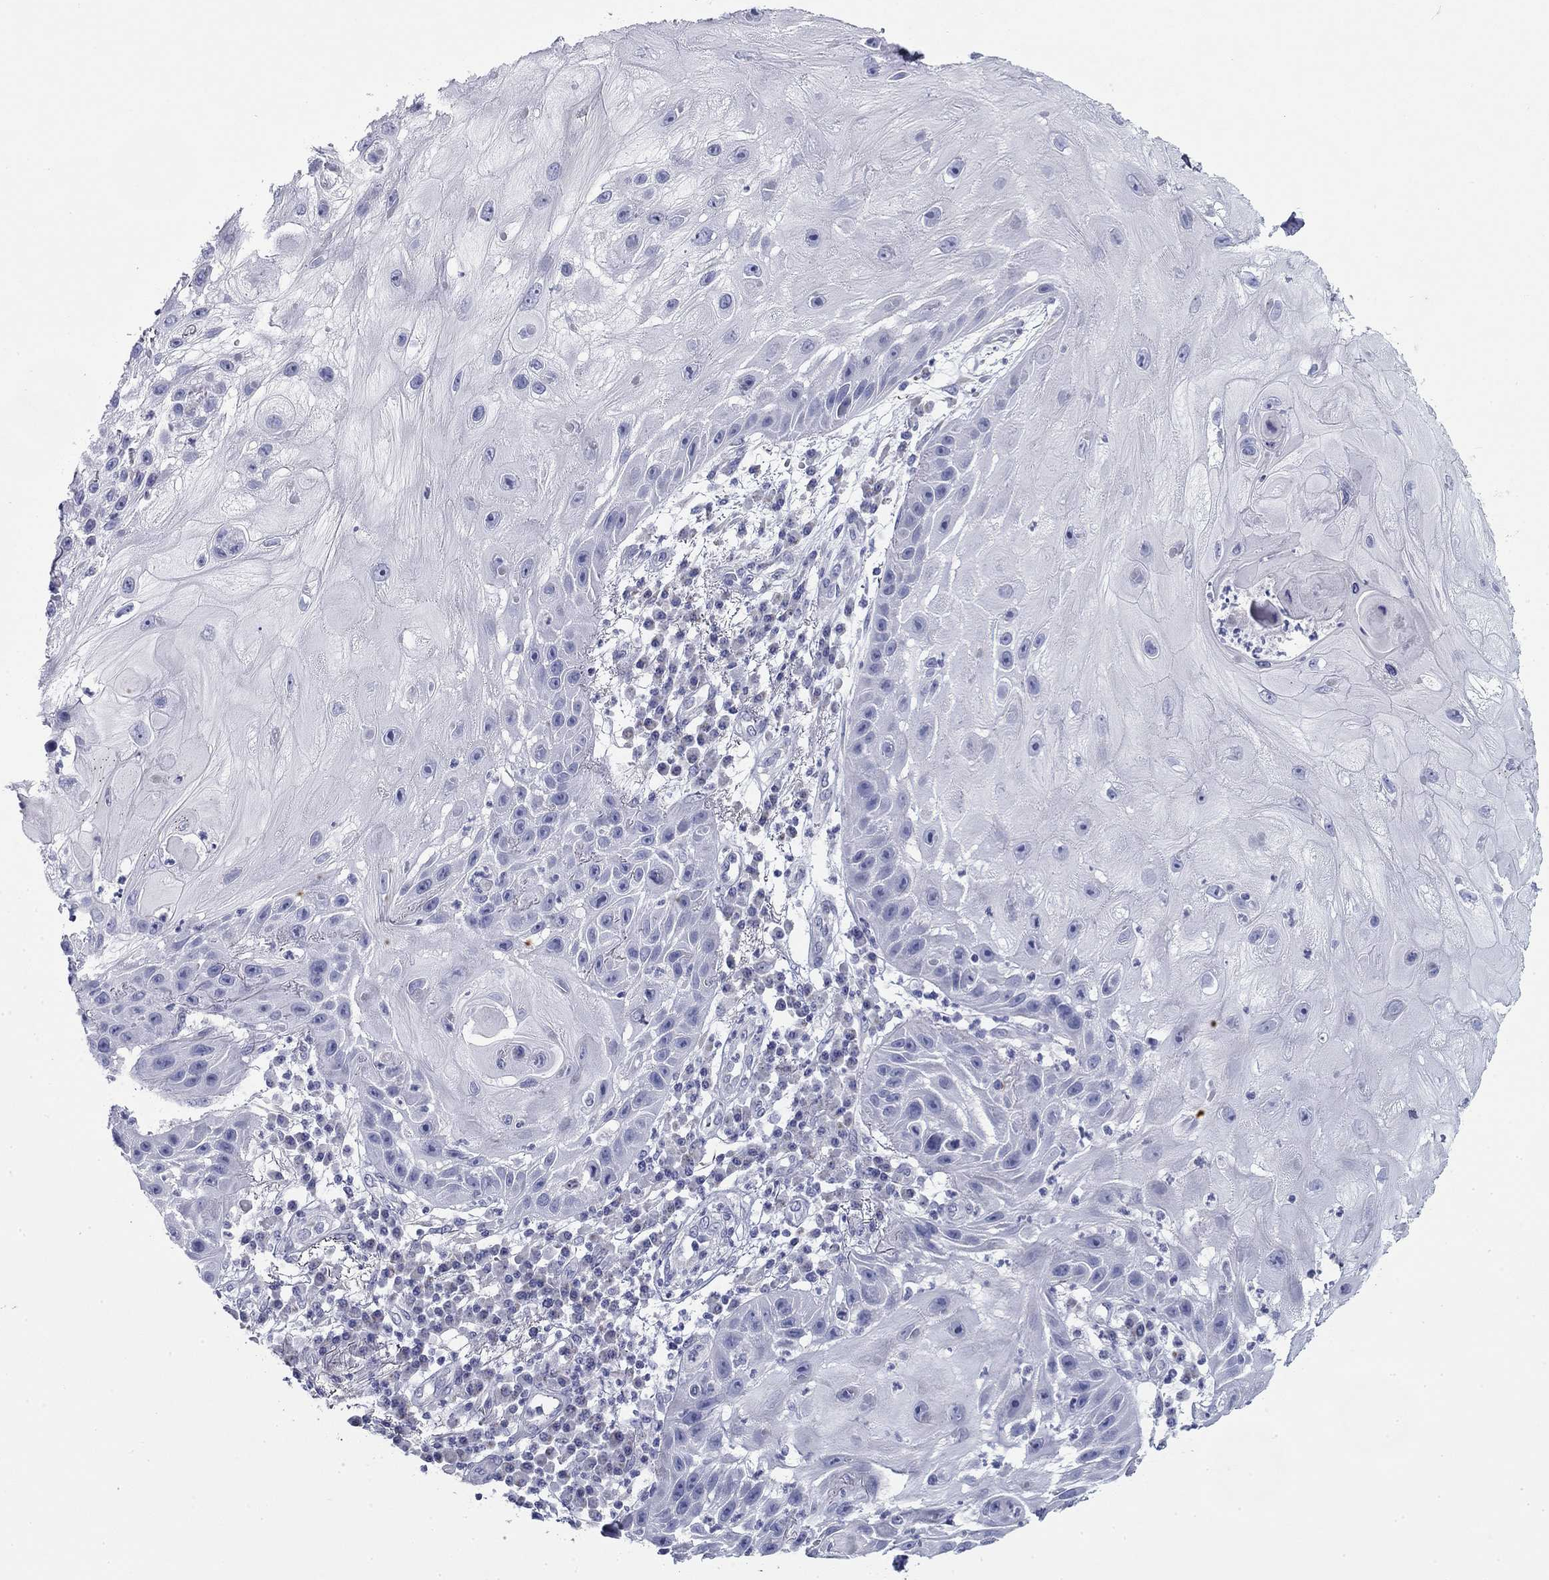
{"staining": {"intensity": "negative", "quantity": "none", "location": "none"}, "tissue": "skin cancer", "cell_type": "Tumor cells", "image_type": "cancer", "snomed": [{"axis": "morphology", "description": "Normal tissue, NOS"}, {"axis": "morphology", "description": "Squamous cell carcinoma, NOS"}, {"axis": "topography", "description": "Skin"}], "caption": "Protein analysis of skin cancer demonstrates no significant expression in tumor cells. The staining was performed using DAB to visualize the protein expression in brown, while the nuclei were stained in blue with hematoxylin (Magnification: 20x).", "gene": "ZP2", "patient": {"sex": "male", "age": 79}}